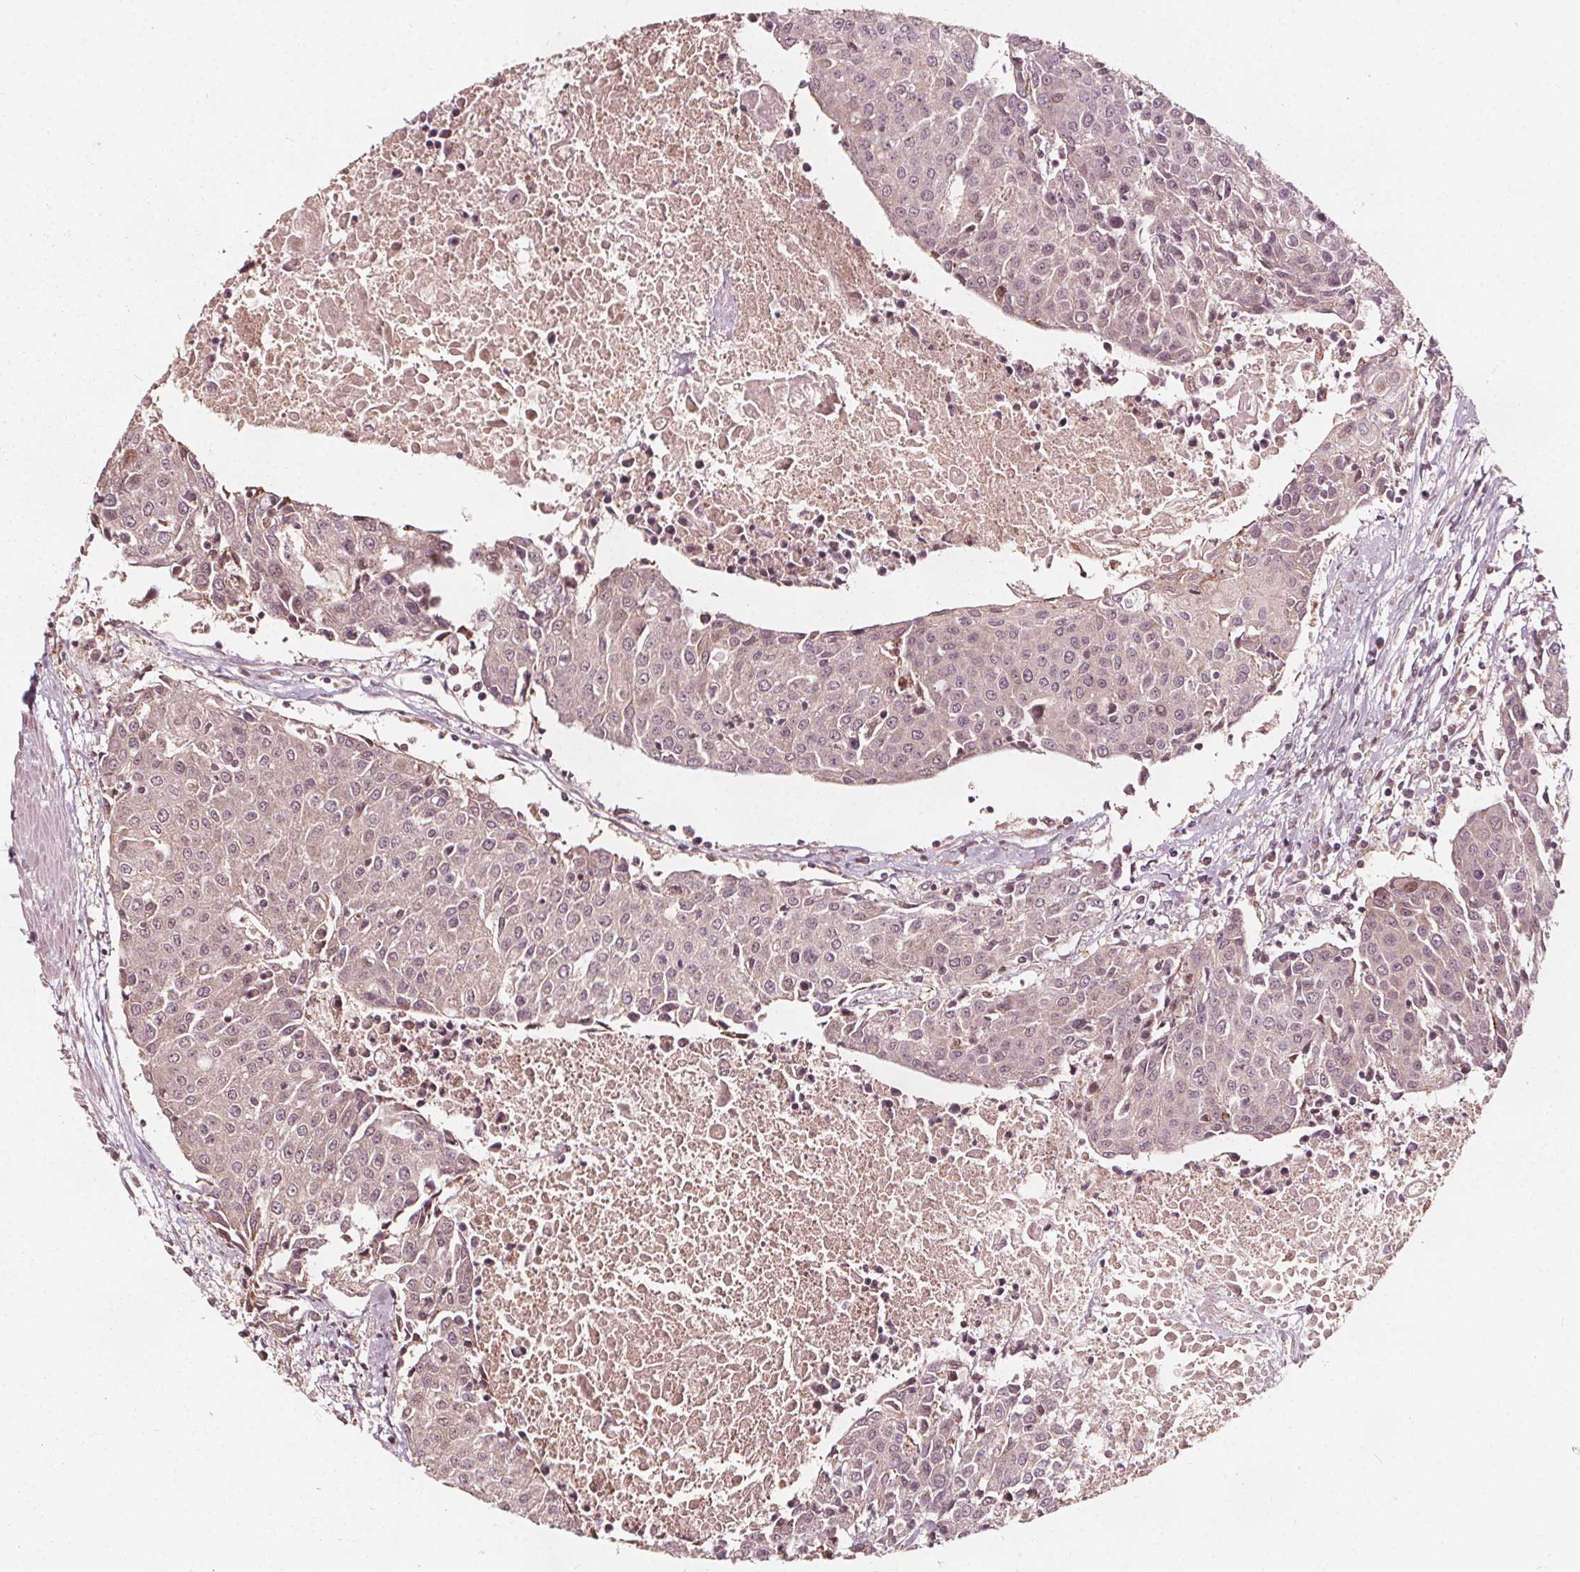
{"staining": {"intensity": "negative", "quantity": "none", "location": "none"}, "tissue": "urothelial cancer", "cell_type": "Tumor cells", "image_type": "cancer", "snomed": [{"axis": "morphology", "description": "Urothelial carcinoma, High grade"}, {"axis": "topography", "description": "Urinary bladder"}], "caption": "This is a histopathology image of immunohistochemistry (IHC) staining of urothelial cancer, which shows no expression in tumor cells.", "gene": "AIP", "patient": {"sex": "female", "age": 85}}